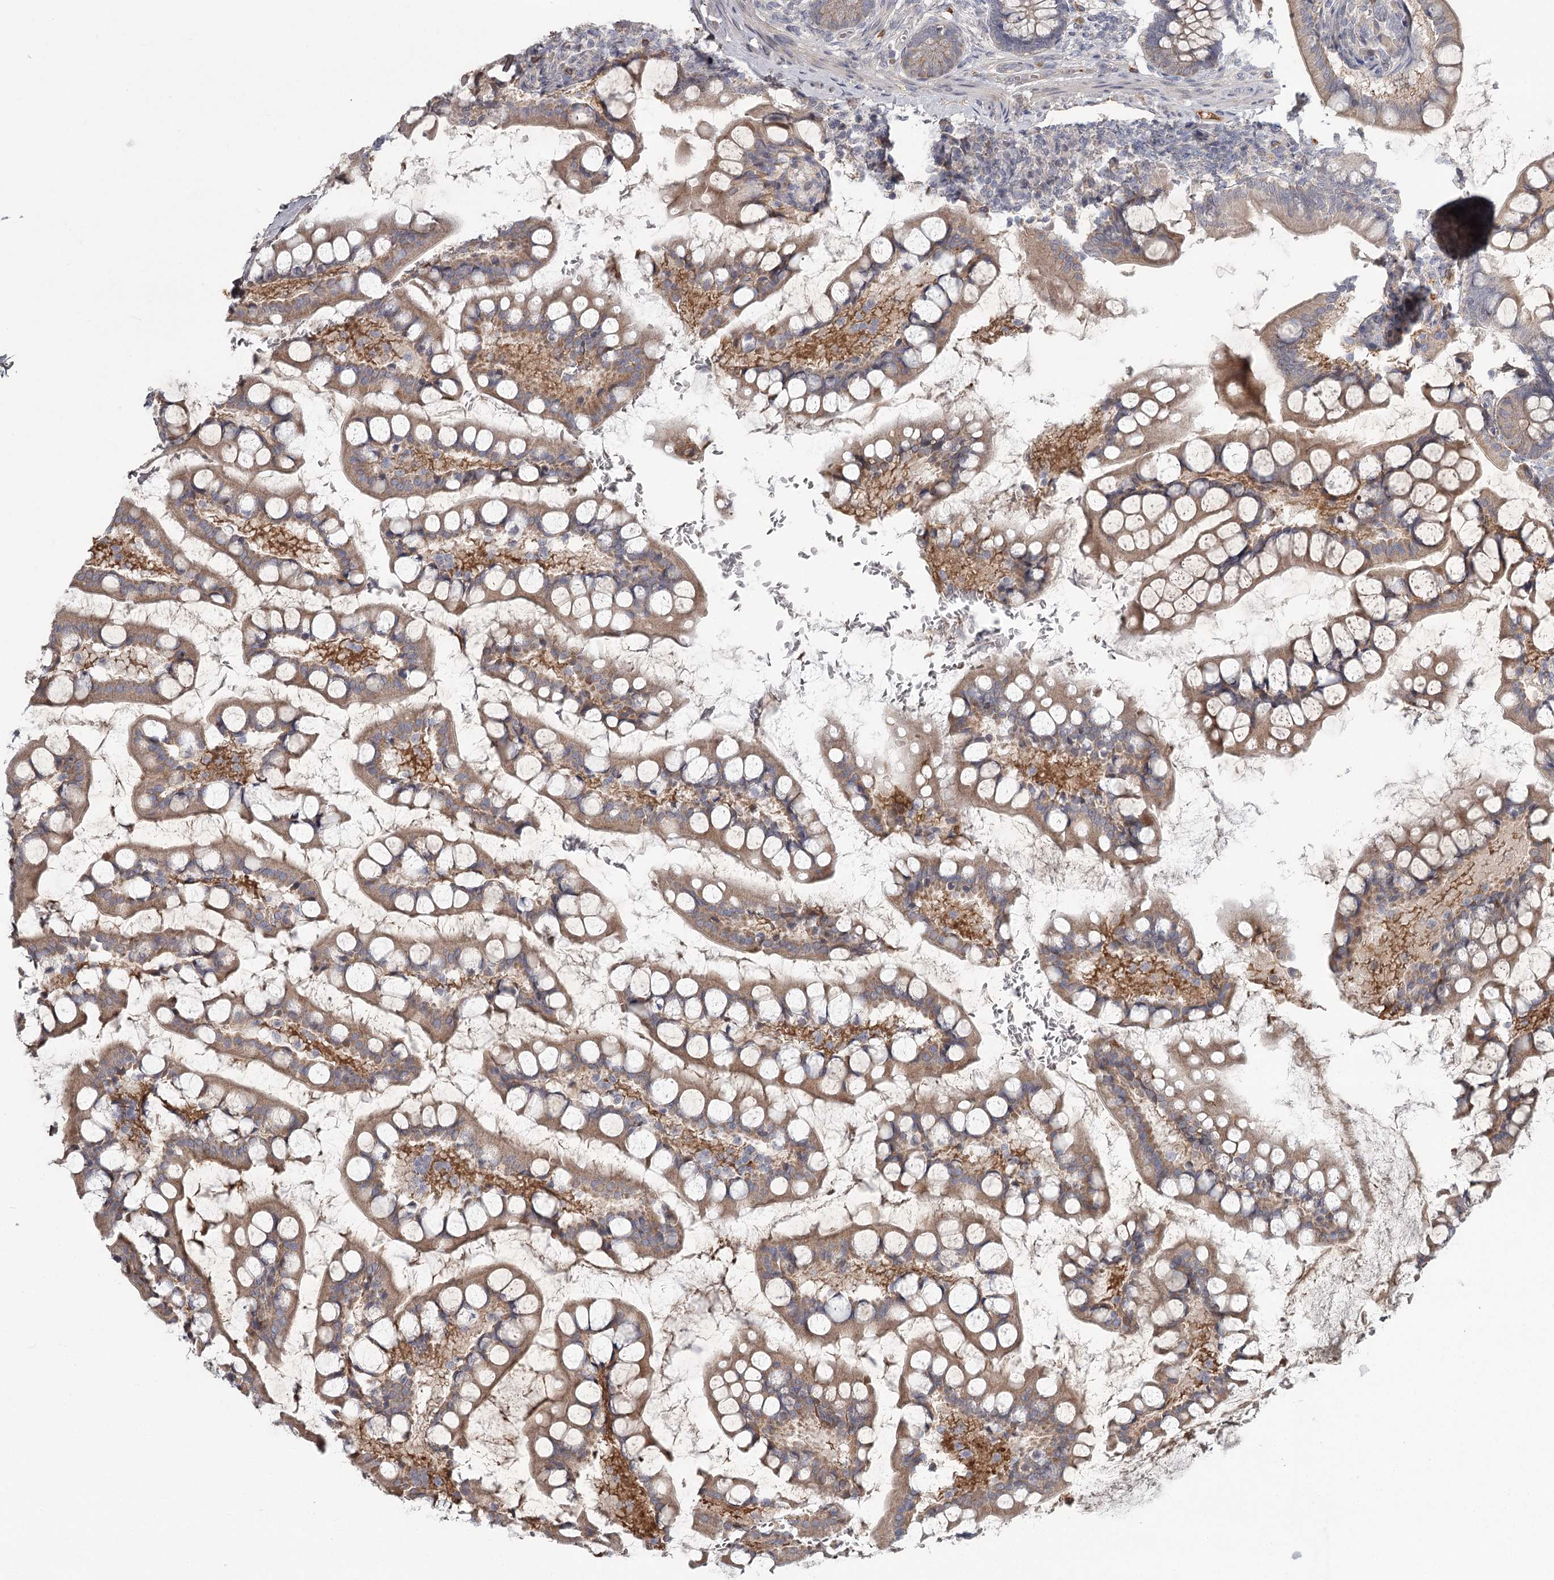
{"staining": {"intensity": "moderate", "quantity": ">75%", "location": "cytoplasmic/membranous"}, "tissue": "small intestine", "cell_type": "Glandular cells", "image_type": "normal", "snomed": [{"axis": "morphology", "description": "Normal tissue, NOS"}, {"axis": "topography", "description": "Small intestine"}], "caption": "Immunohistochemistry (DAB (3,3'-diaminobenzidine)) staining of unremarkable small intestine displays moderate cytoplasmic/membranous protein staining in about >75% of glandular cells.", "gene": "DHRS9", "patient": {"sex": "male", "age": 52}}